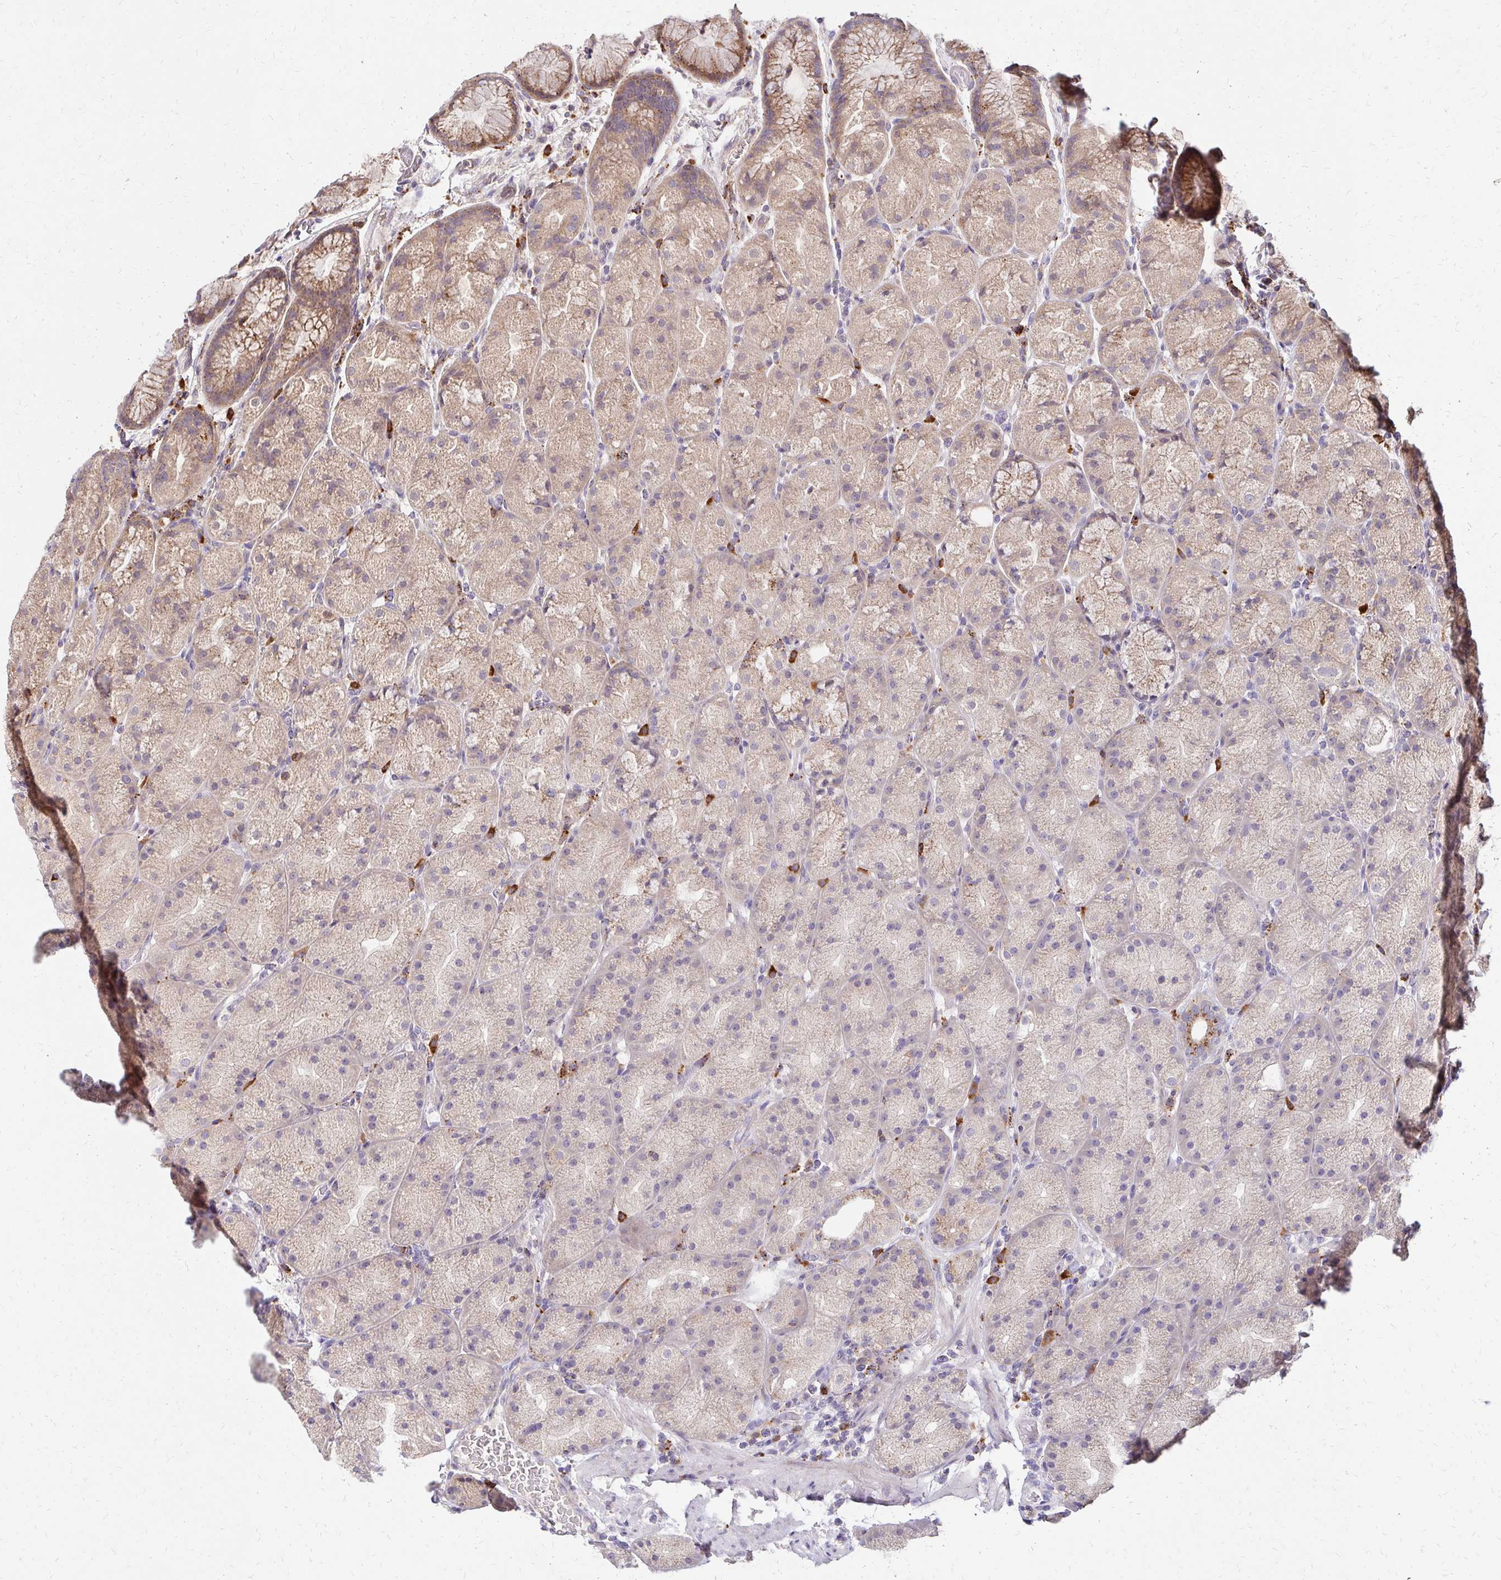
{"staining": {"intensity": "weak", "quantity": ">75%", "location": "cytoplasmic/membranous"}, "tissue": "stomach", "cell_type": "Glandular cells", "image_type": "normal", "snomed": [{"axis": "morphology", "description": "Normal tissue, NOS"}, {"axis": "topography", "description": "Stomach, upper"}, {"axis": "topography", "description": "Stomach"}], "caption": "DAB (3,3'-diaminobenzidine) immunohistochemical staining of unremarkable human stomach reveals weak cytoplasmic/membranous protein positivity in approximately >75% of glandular cells. (DAB IHC, brown staining for protein, blue staining for nuclei).", "gene": "IDUA", "patient": {"sex": "male", "age": 48}}